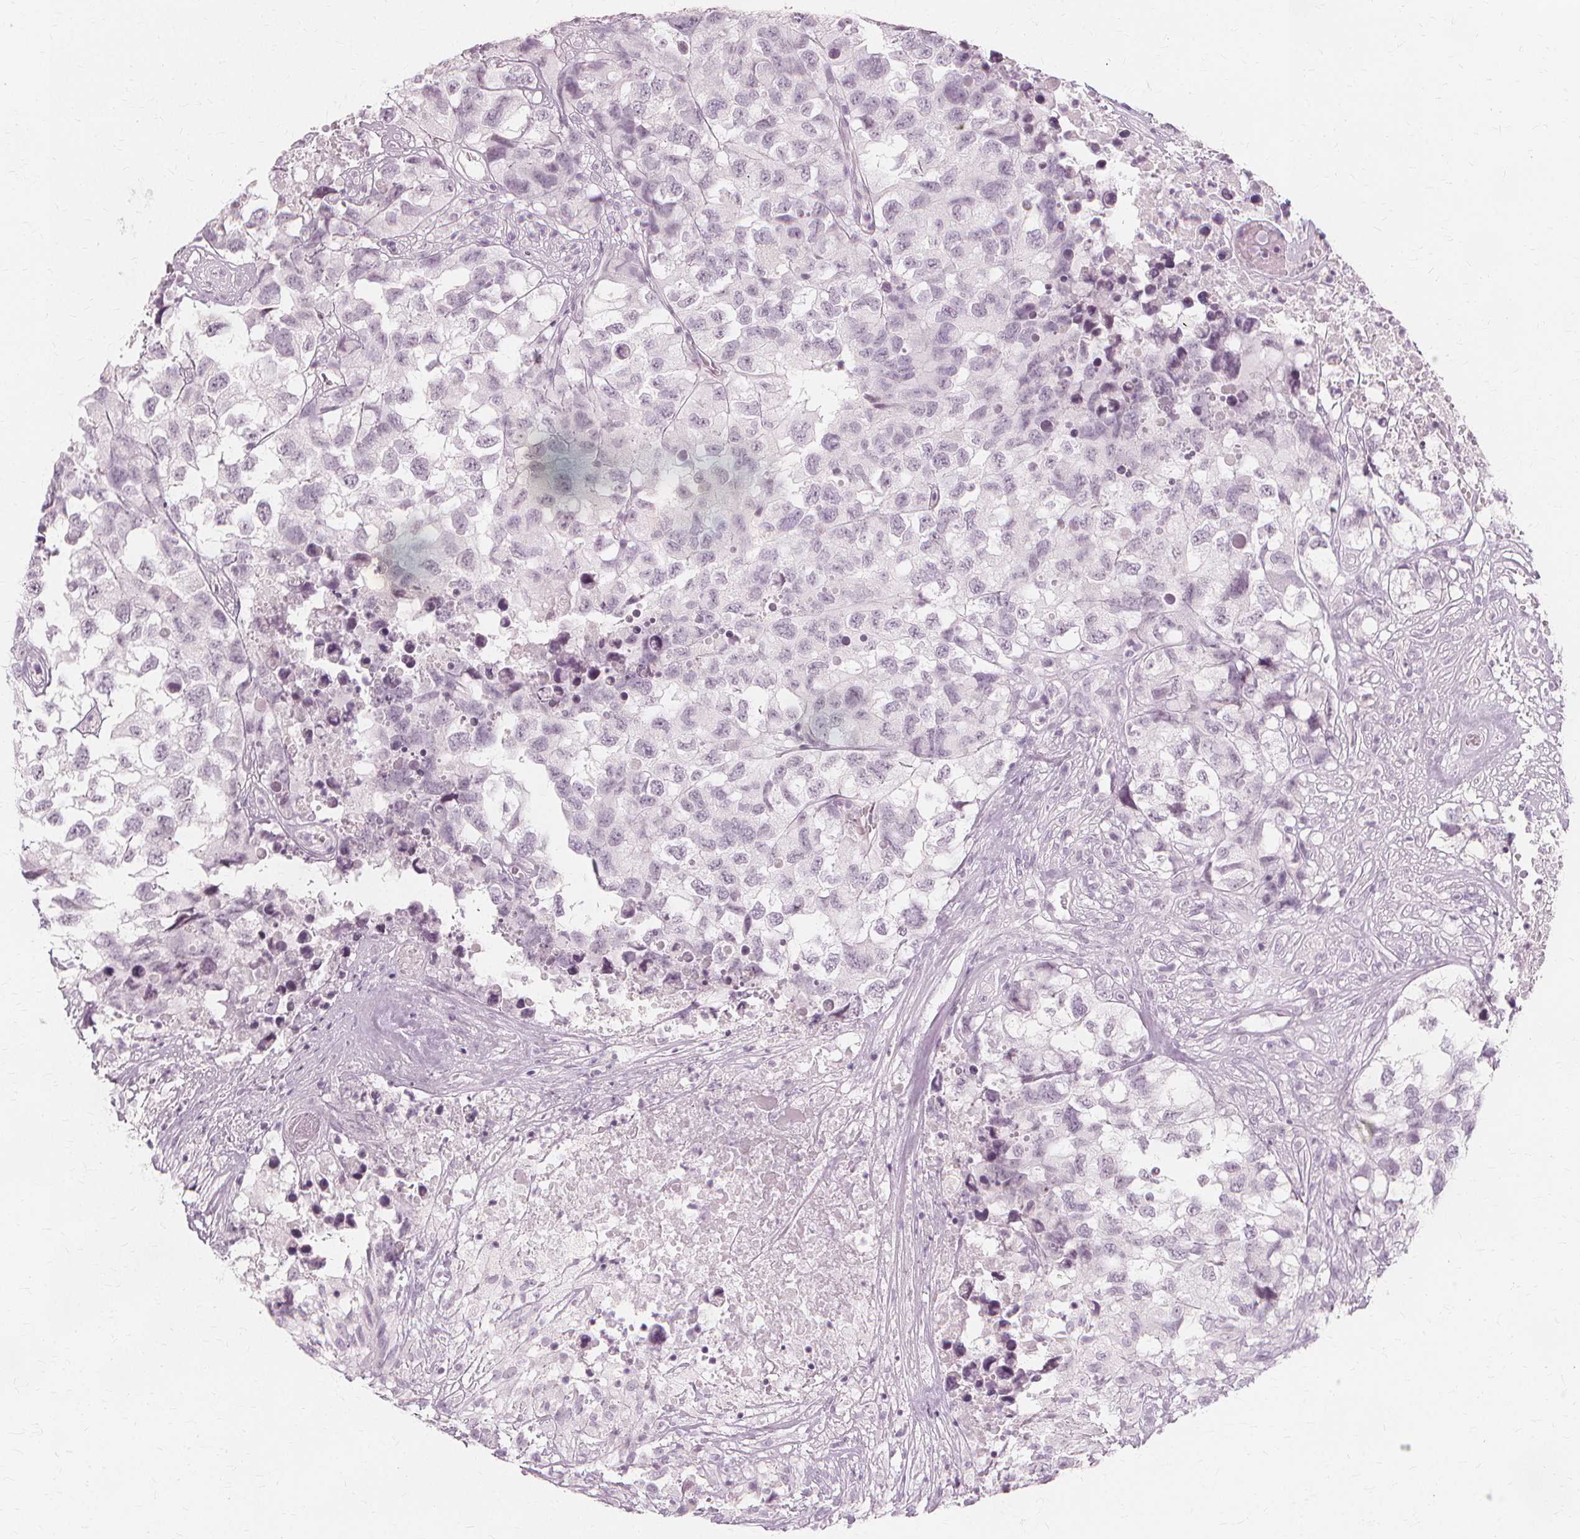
{"staining": {"intensity": "negative", "quantity": "none", "location": "none"}, "tissue": "testis cancer", "cell_type": "Tumor cells", "image_type": "cancer", "snomed": [{"axis": "morphology", "description": "Carcinoma, Embryonal, NOS"}, {"axis": "topography", "description": "Testis"}], "caption": "Immunohistochemistry histopathology image of embryonal carcinoma (testis) stained for a protein (brown), which shows no positivity in tumor cells.", "gene": "NXPE1", "patient": {"sex": "male", "age": 83}}